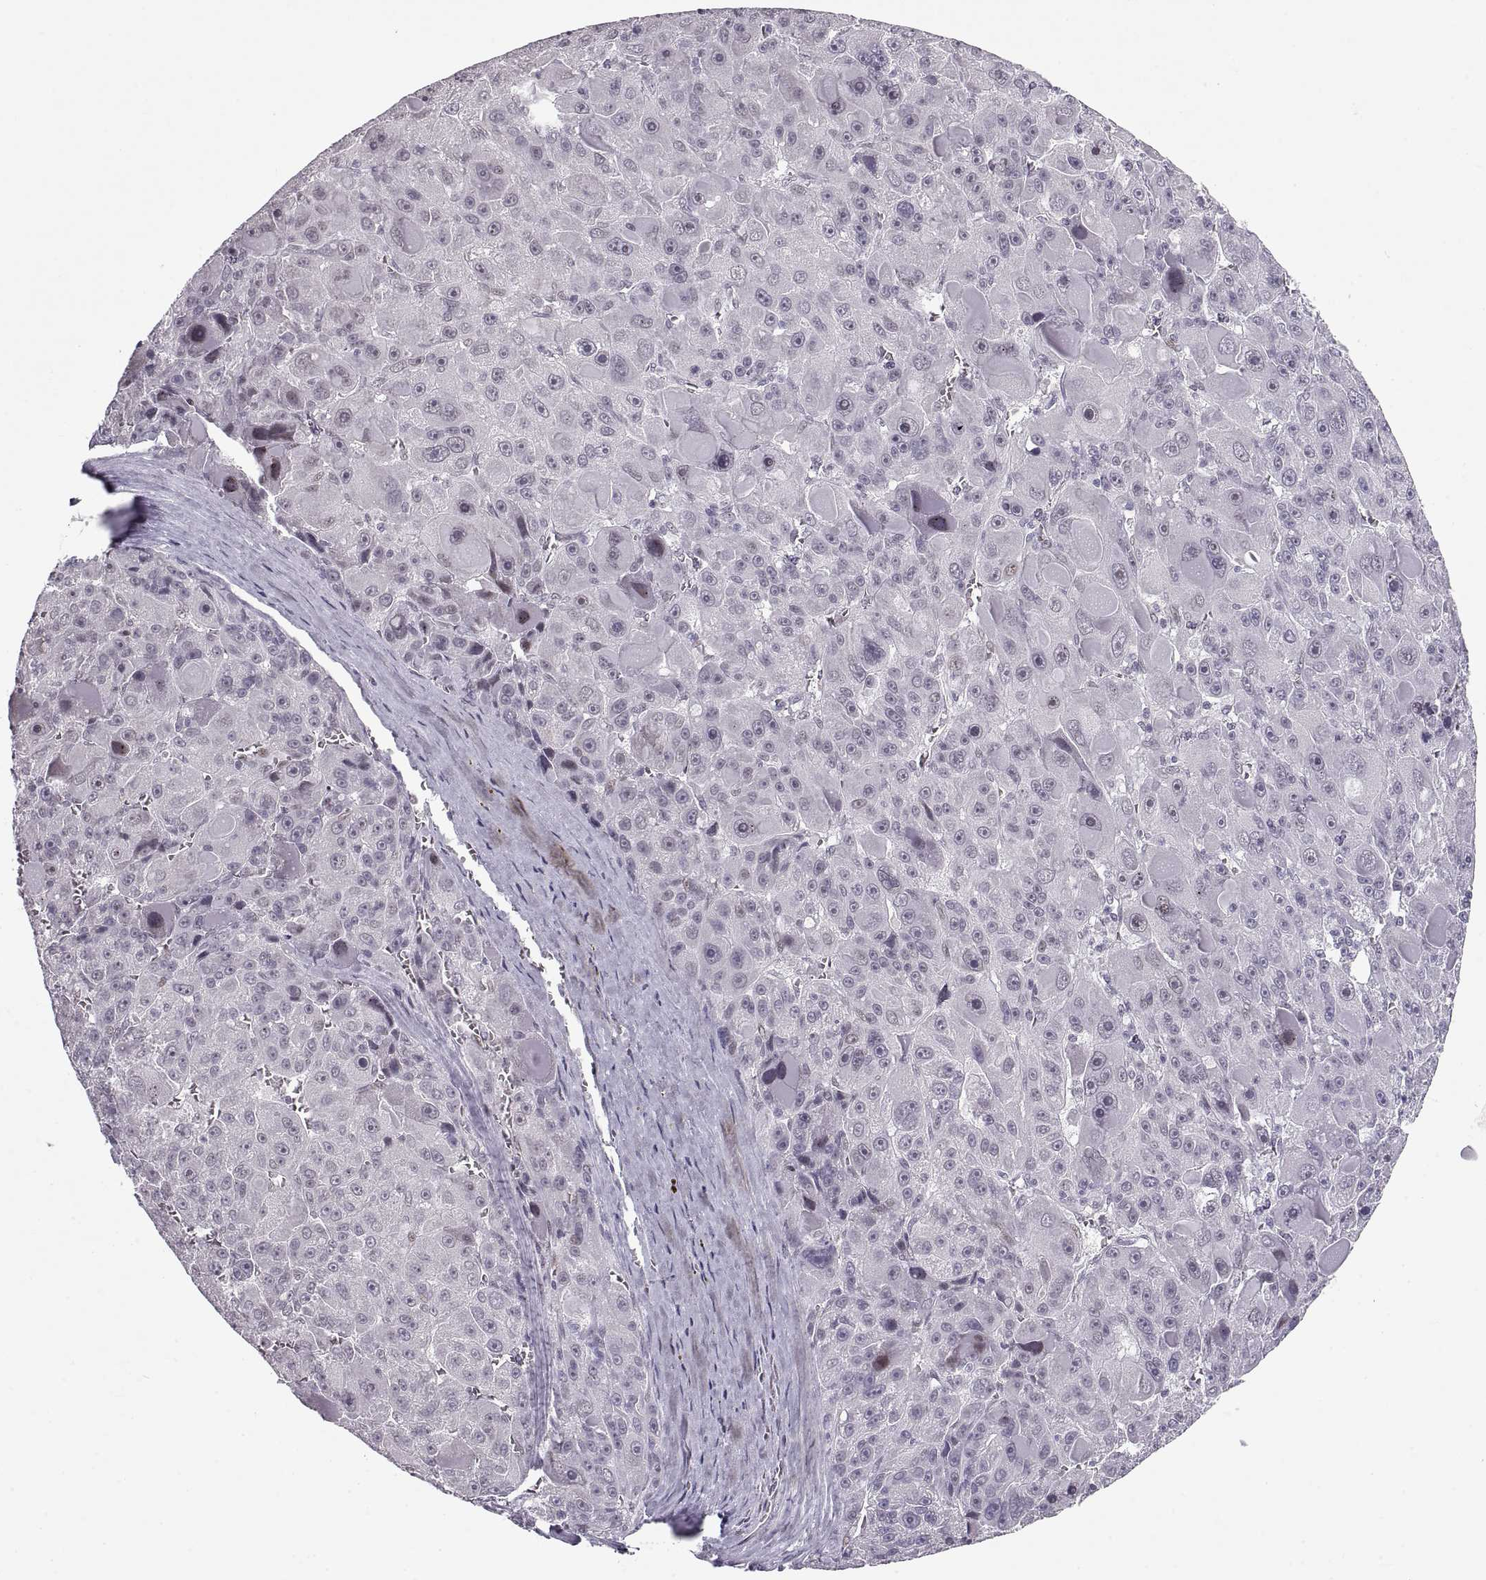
{"staining": {"intensity": "weak", "quantity": "<25%", "location": "cytoplasmic/membranous"}, "tissue": "liver cancer", "cell_type": "Tumor cells", "image_type": "cancer", "snomed": [{"axis": "morphology", "description": "Carcinoma, Hepatocellular, NOS"}, {"axis": "topography", "description": "Liver"}], "caption": "The image demonstrates no staining of tumor cells in liver cancer (hepatocellular carcinoma).", "gene": "NANOS3", "patient": {"sex": "male", "age": 76}}